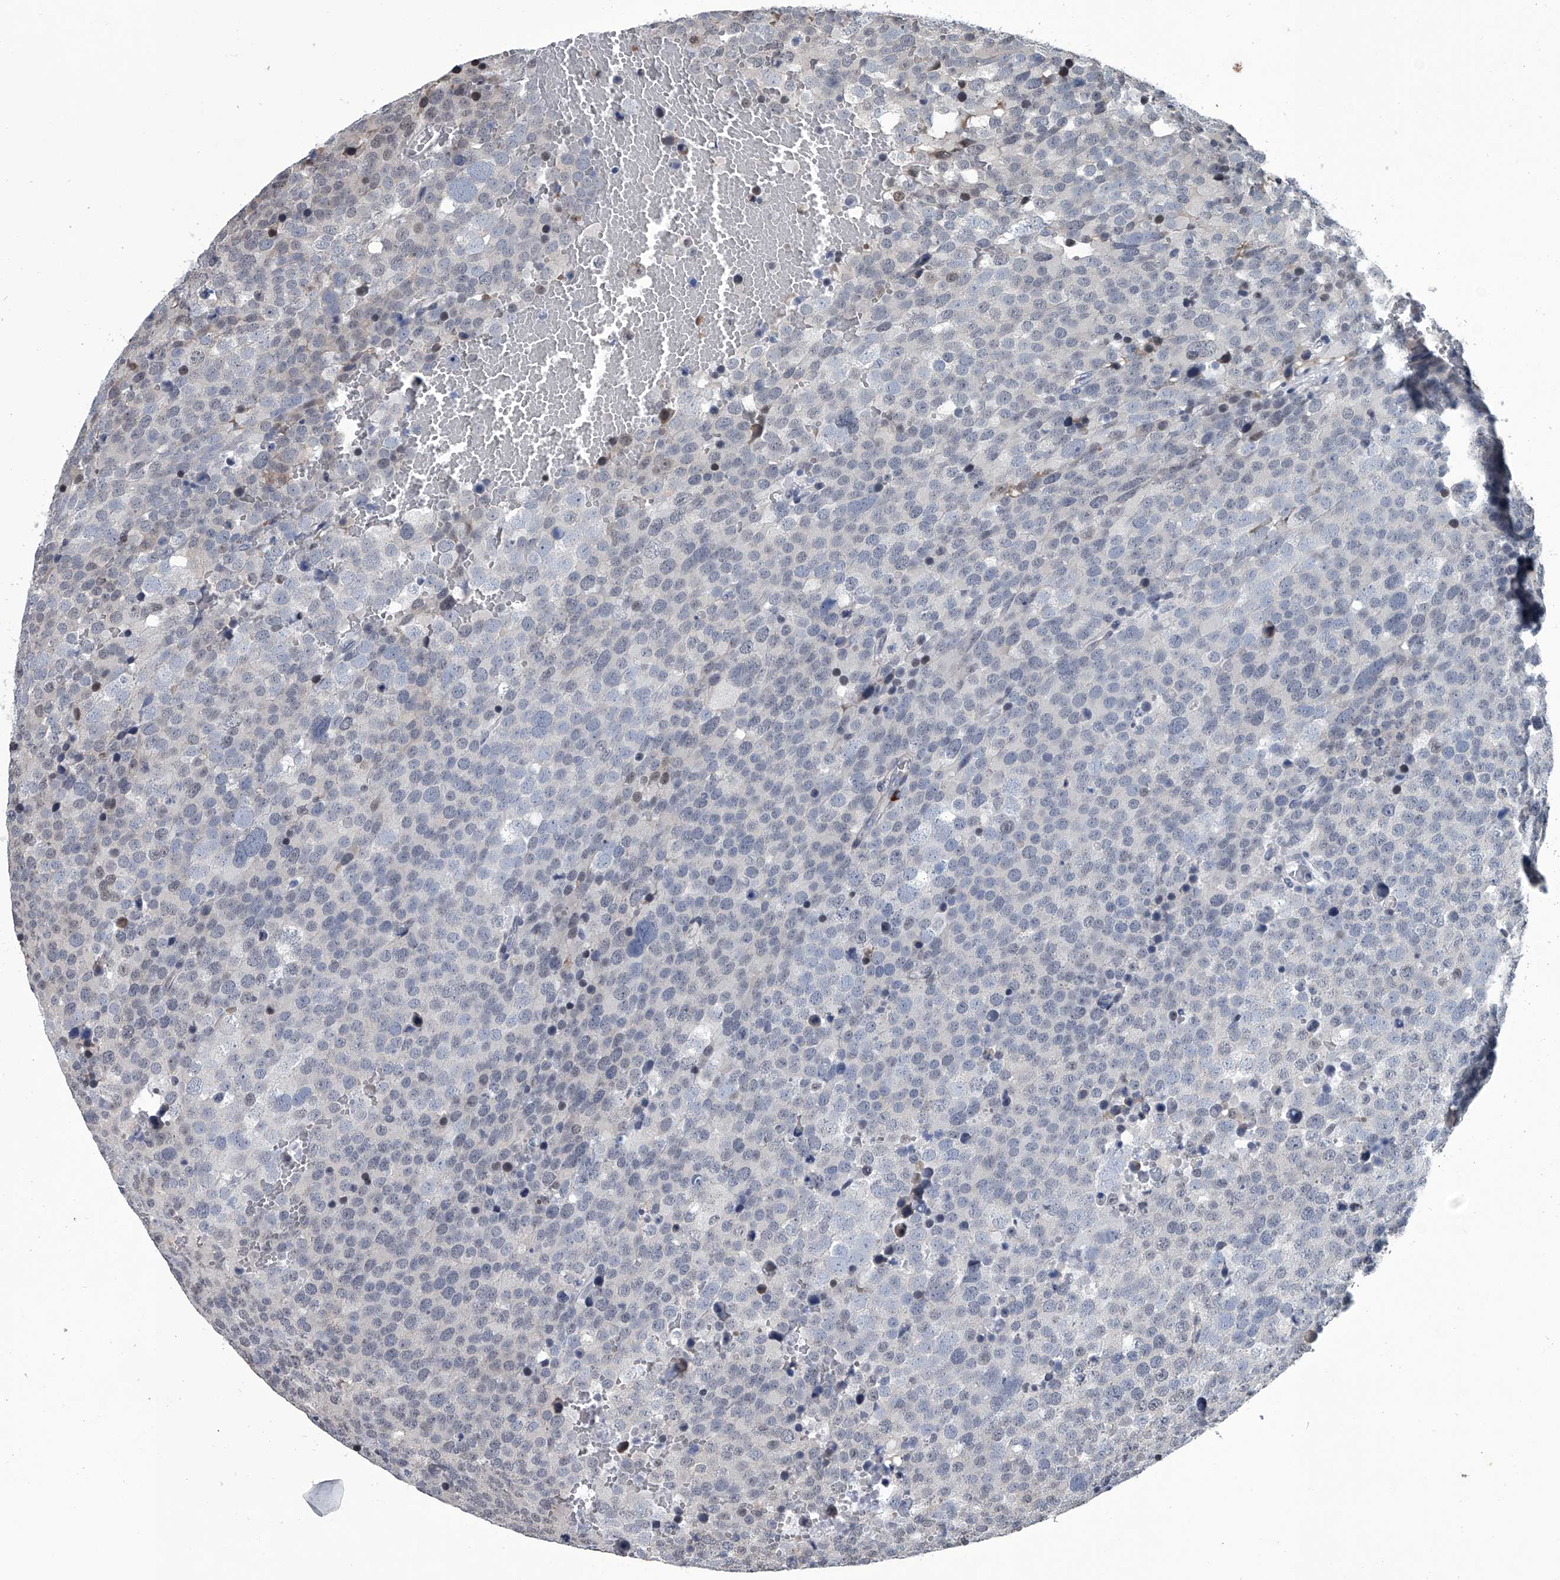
{"staining": {"intensity": "negative", "quantity": "none", "location": "none"}, "tissue": "testis cancer", "cell_type": "Tumor cells", "image_type": "cancer", "snomed": [{"axis": "morphology", "description": "Seminoma, NOS"}, {"axis": "topography", "description": "Testis"}], "caption": "This is an immunohistochemistry photomicrograph of seminoma (testis). There is no positivity in tumor cells.", "gene": "PPP2R5D", "patient": {"sex": "male", "age": 71}}